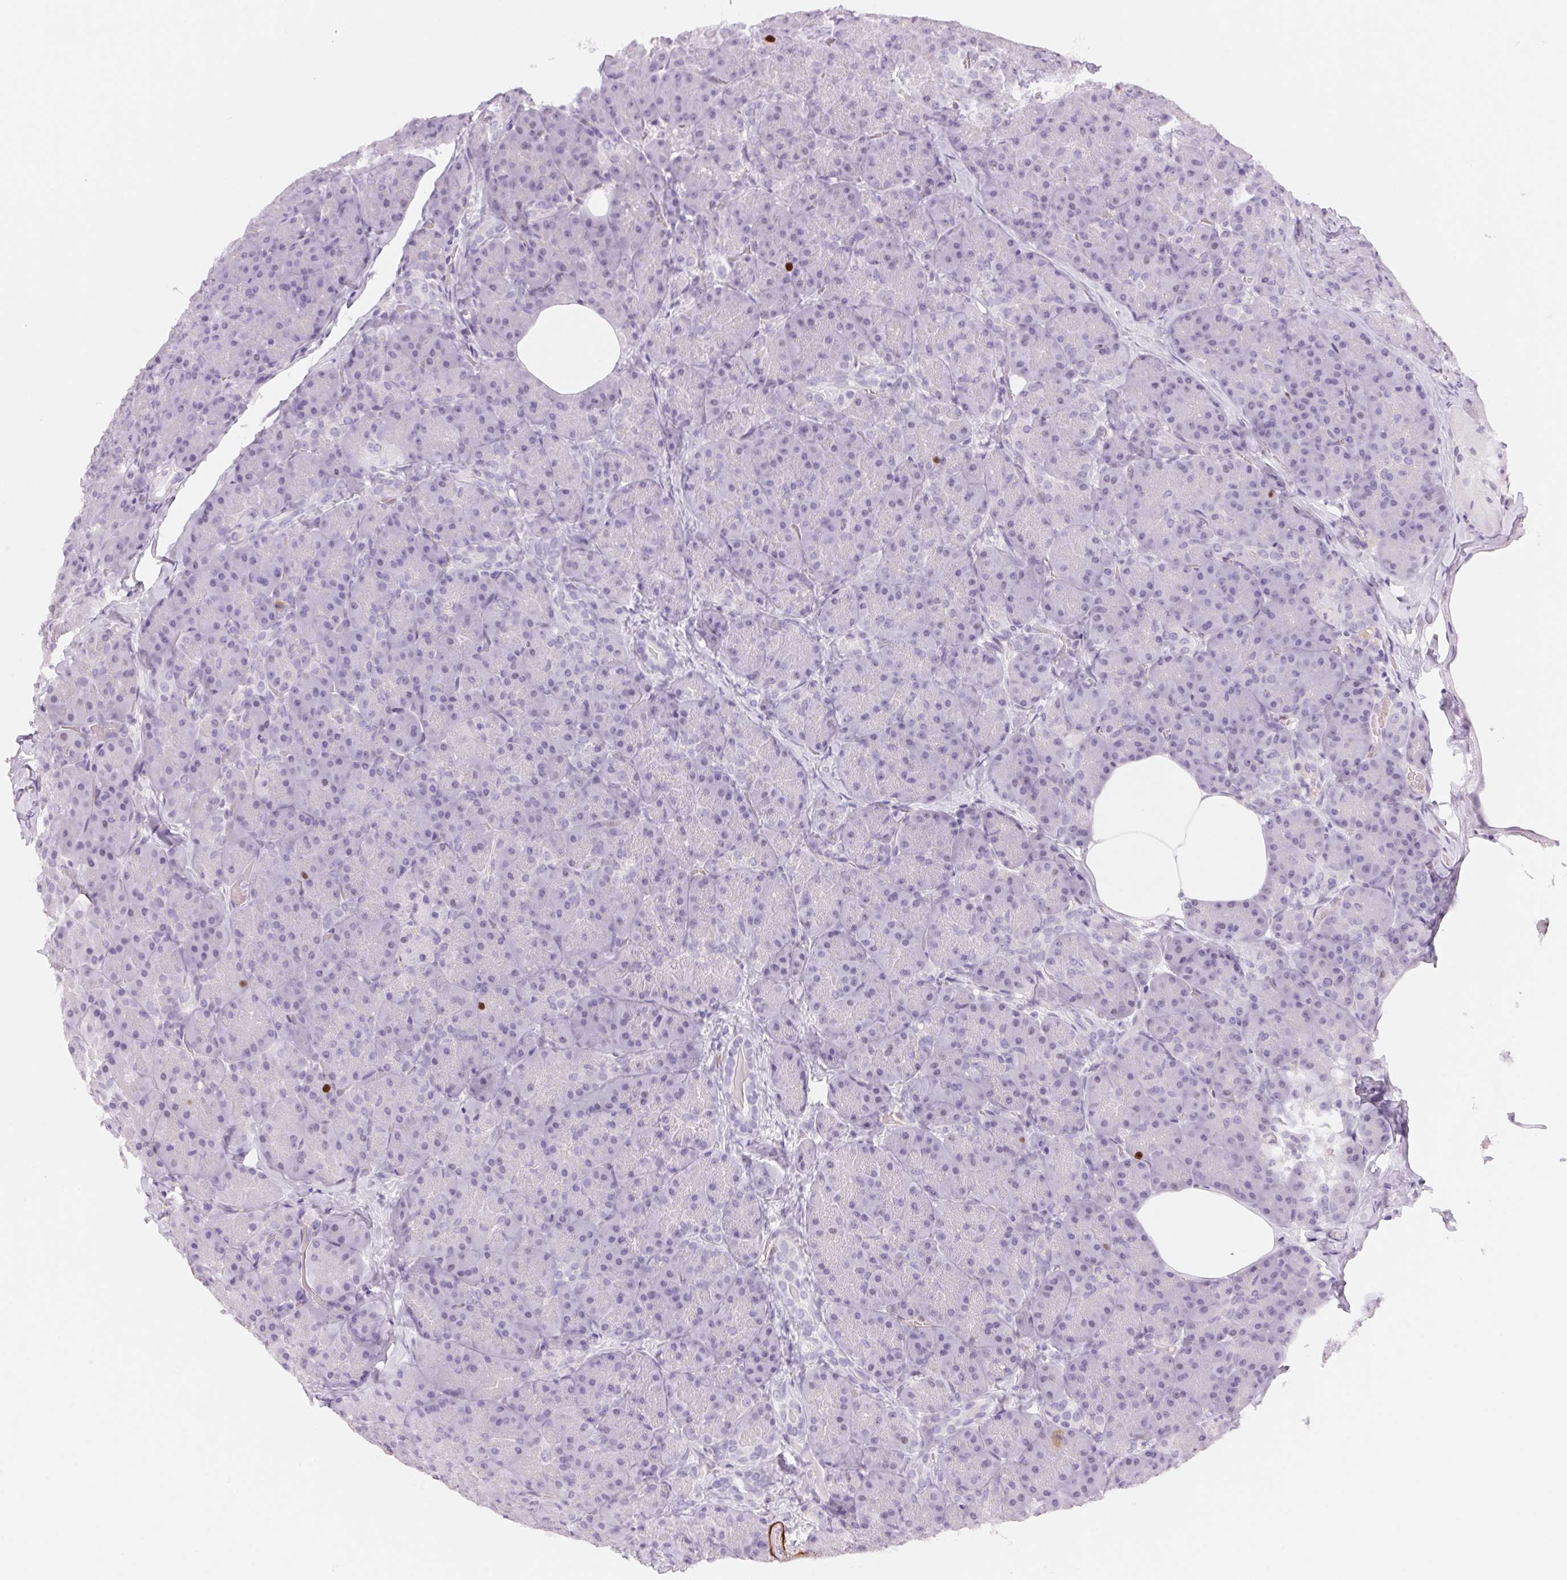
{"staining": {"intensity": "negative", "quantity": "none", "location": "none"}, "tissue": "pancreas", "cell_type": "Exocrine glandular cells", "image_type": "normal", "snomed": [{"axis": "morphology", "description": "Normal tissue, NOS"}, {"axis": "topography", "description": "Pancreas"}], "caption": "Immunohistochemical staining of normal human pancreas demonstrates no significant staining in exocrine glandular cells.", "gene": "SMTN", "patient": {"sex": "male", "age": 57}}